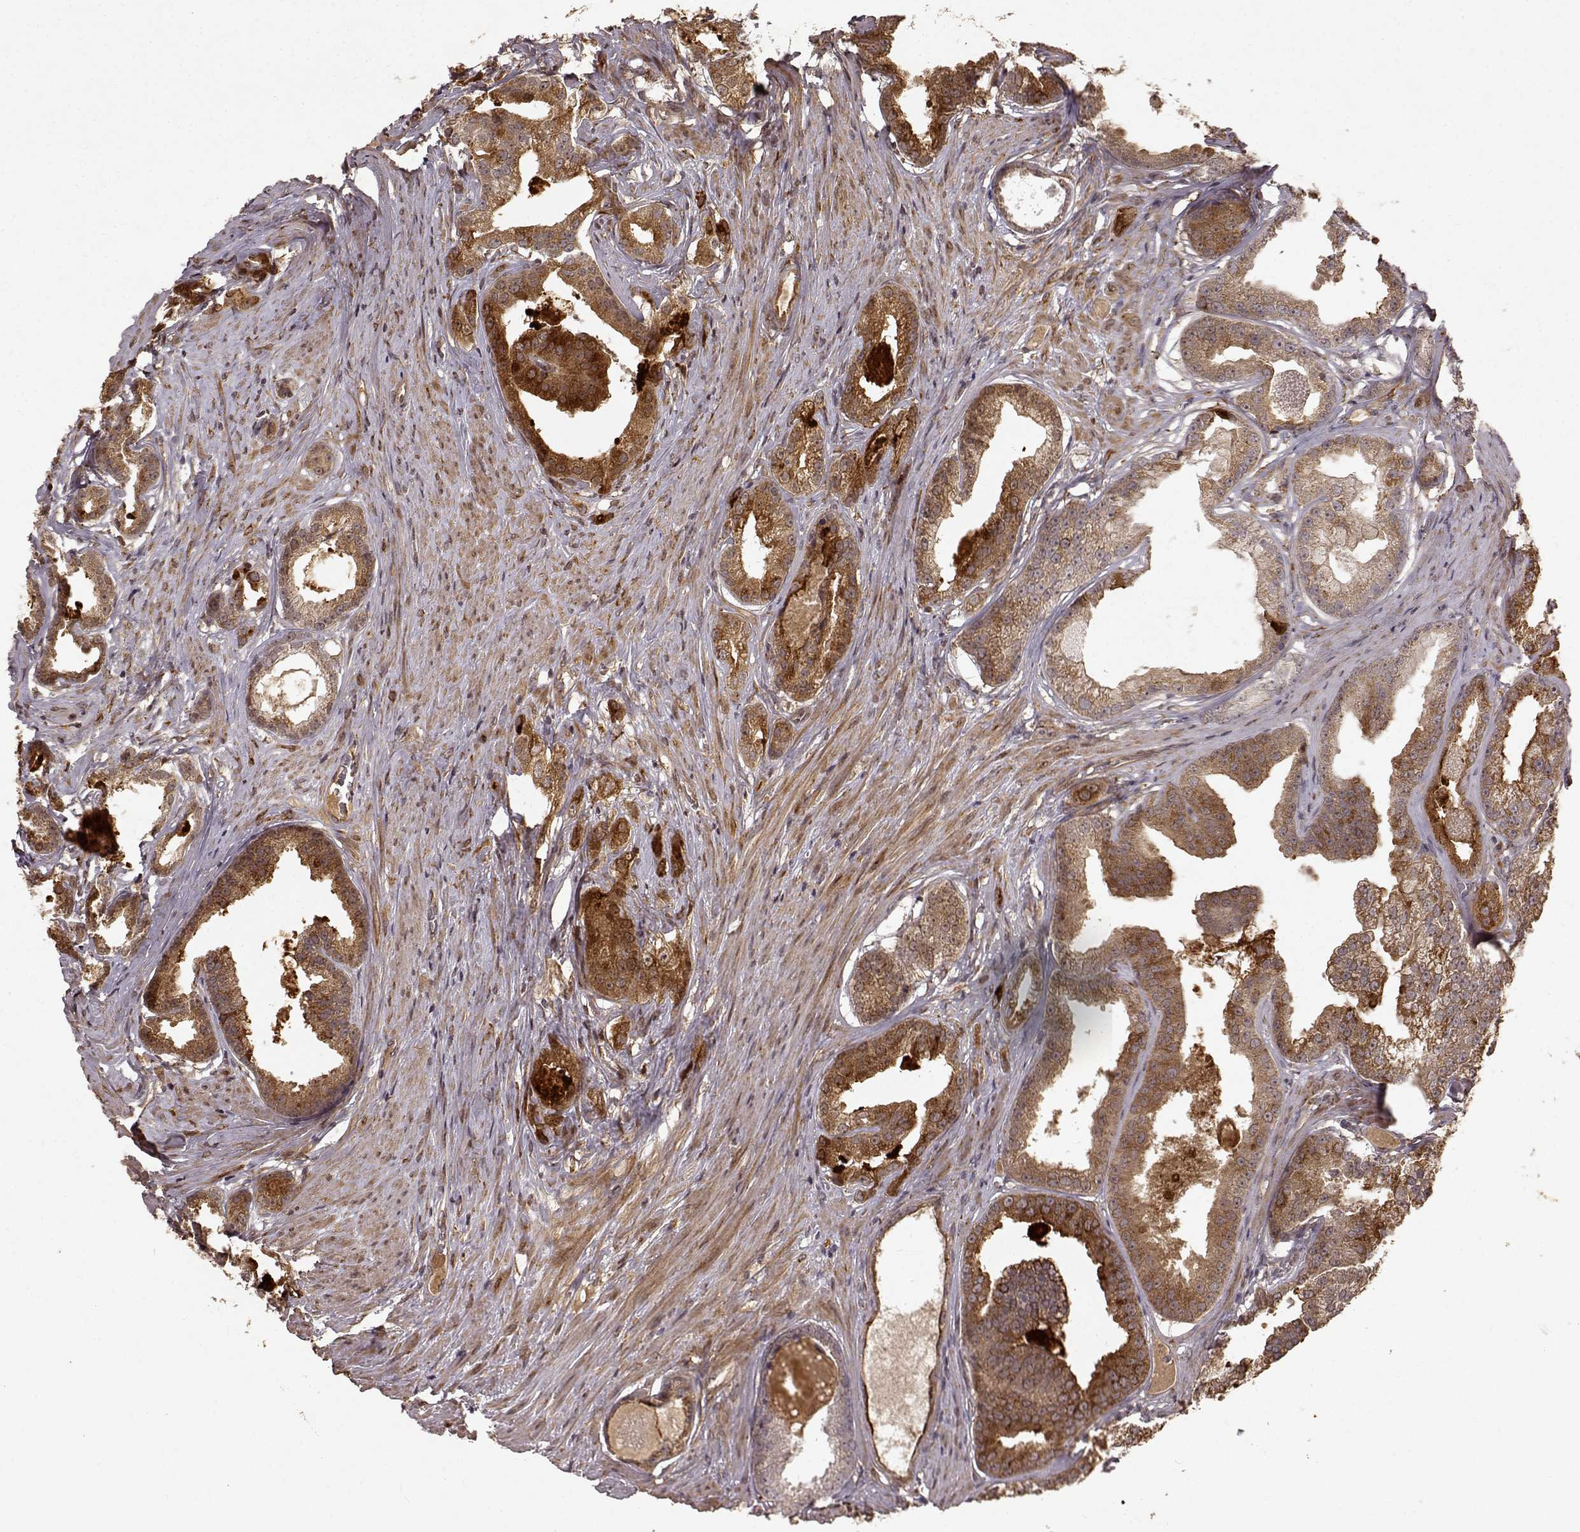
{"staining": {"intensity": "strong", "quantity": ">75%", "location": "cytoplasmic/membranous"}, "tissue": "prostate cancer", "cell_type": "Tumor cells", "image_type": "cancer", "snomed": [{"axis": "morphology", "description": "Adenocarcinoma, Low grade"}, {"axis": "topography", "description": "Prostate"}], "caption": "DAB immunohistochemical staining of prostate low-grade adenocarcinoma exhibits strong cytoplasmic/membranous protein staining in approximately >75% of tumor cells.", "gene": "FSTL1", "patient": {"sex": "male", "age": 65}}